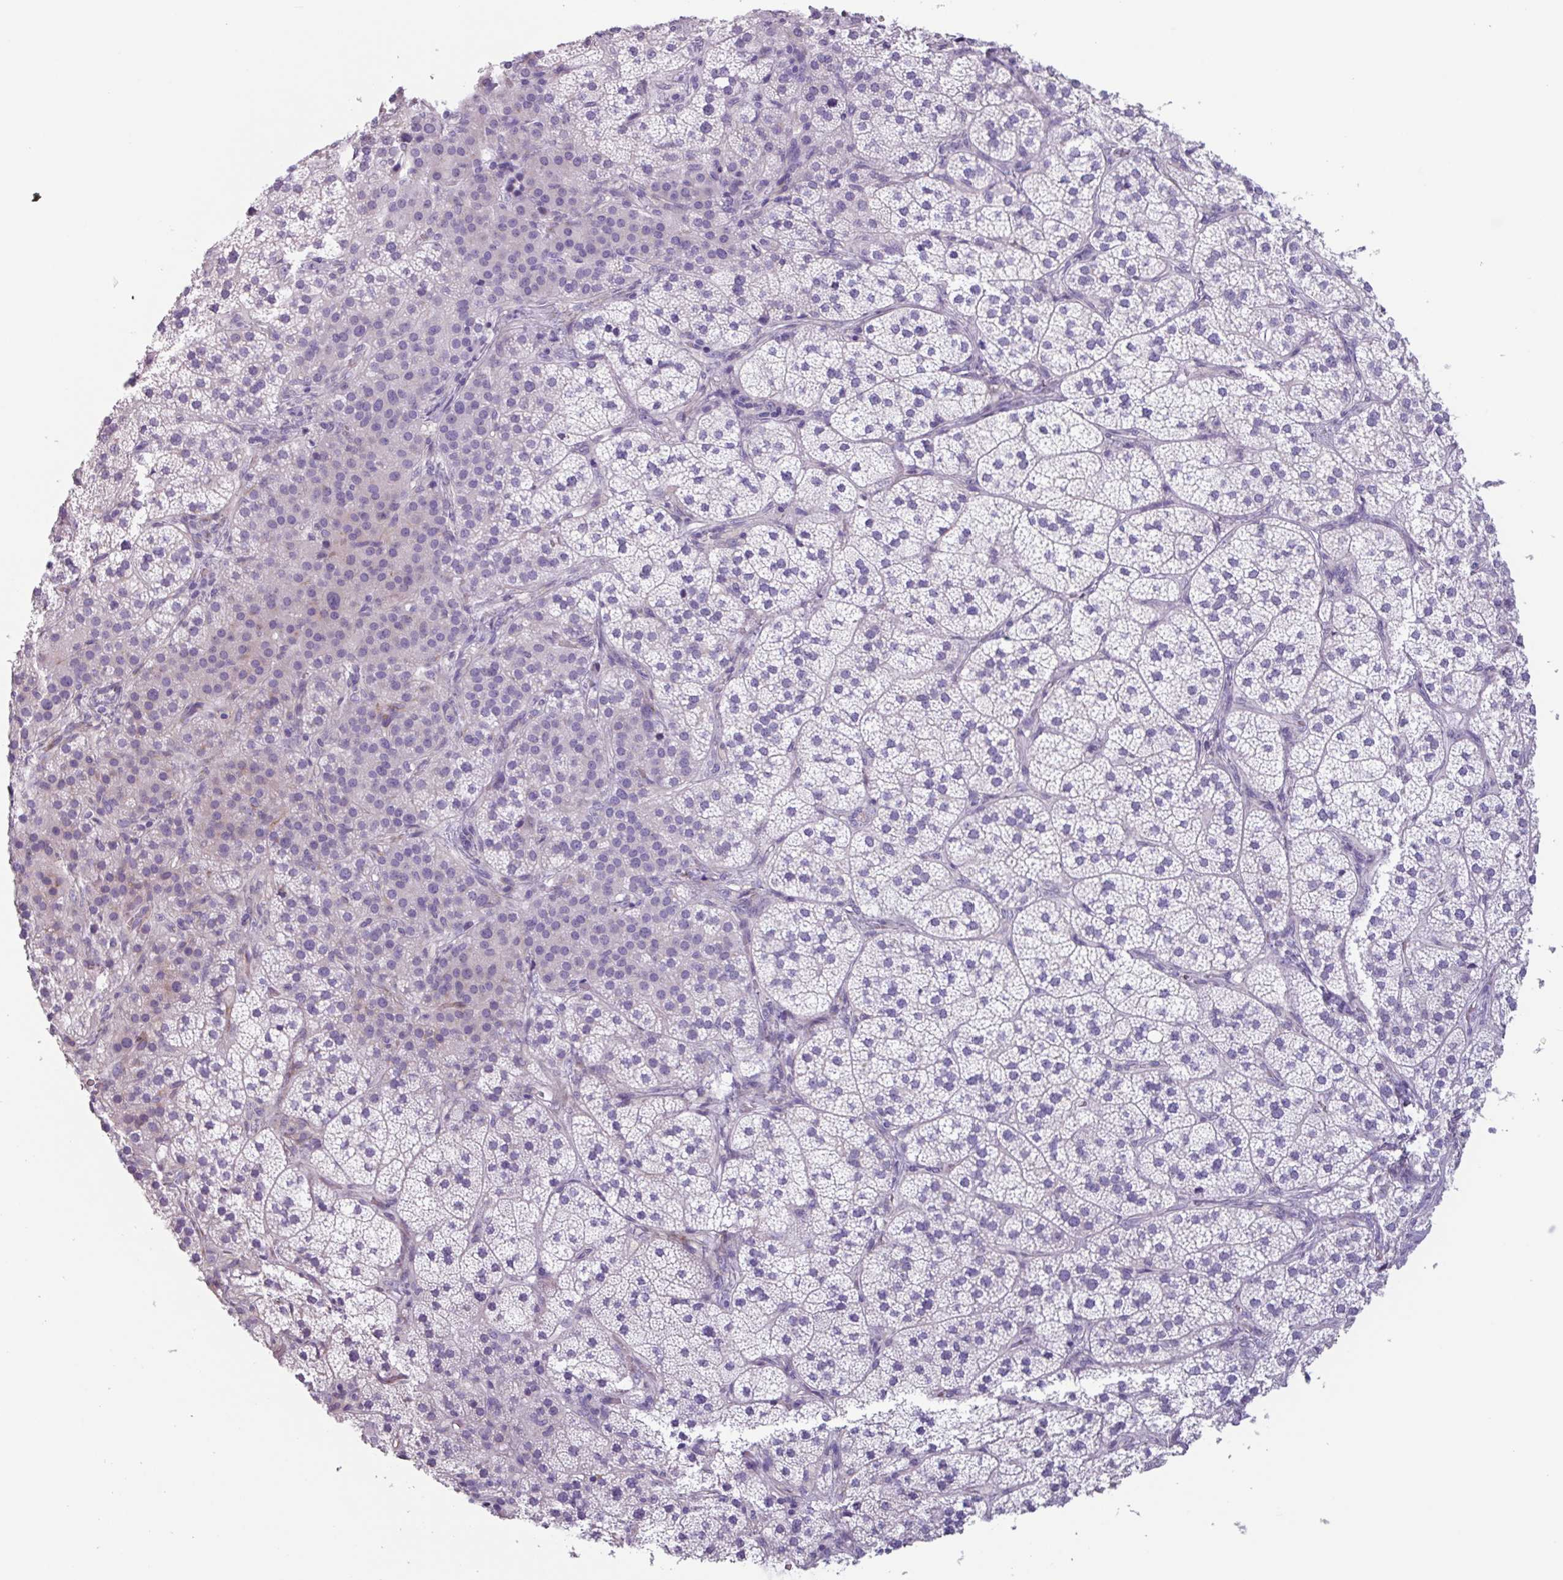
{"staining": {"intensity": "negative", "quantity": "none", "location": "none"}, "tissue": "adrenal gland", "cell_type": "Glandular cells", "image_type": "normal", "snomed": [{"axis": "morphology", "description": "Normal tissue, NOS"}, {"axis": "topography", "description": "Adrenal gland"}], "caption": "Normal adrenal gland was stained to show a protein in brown. There is no significant positivity in glandular cells. (Stains: DAB immunohistochemistry with hematoxylin counter stain, Microscopy: brightfield microscopy at high magnification).", "gene": "ADGRE1", "patient": {"sex": "female", "age": 58}}